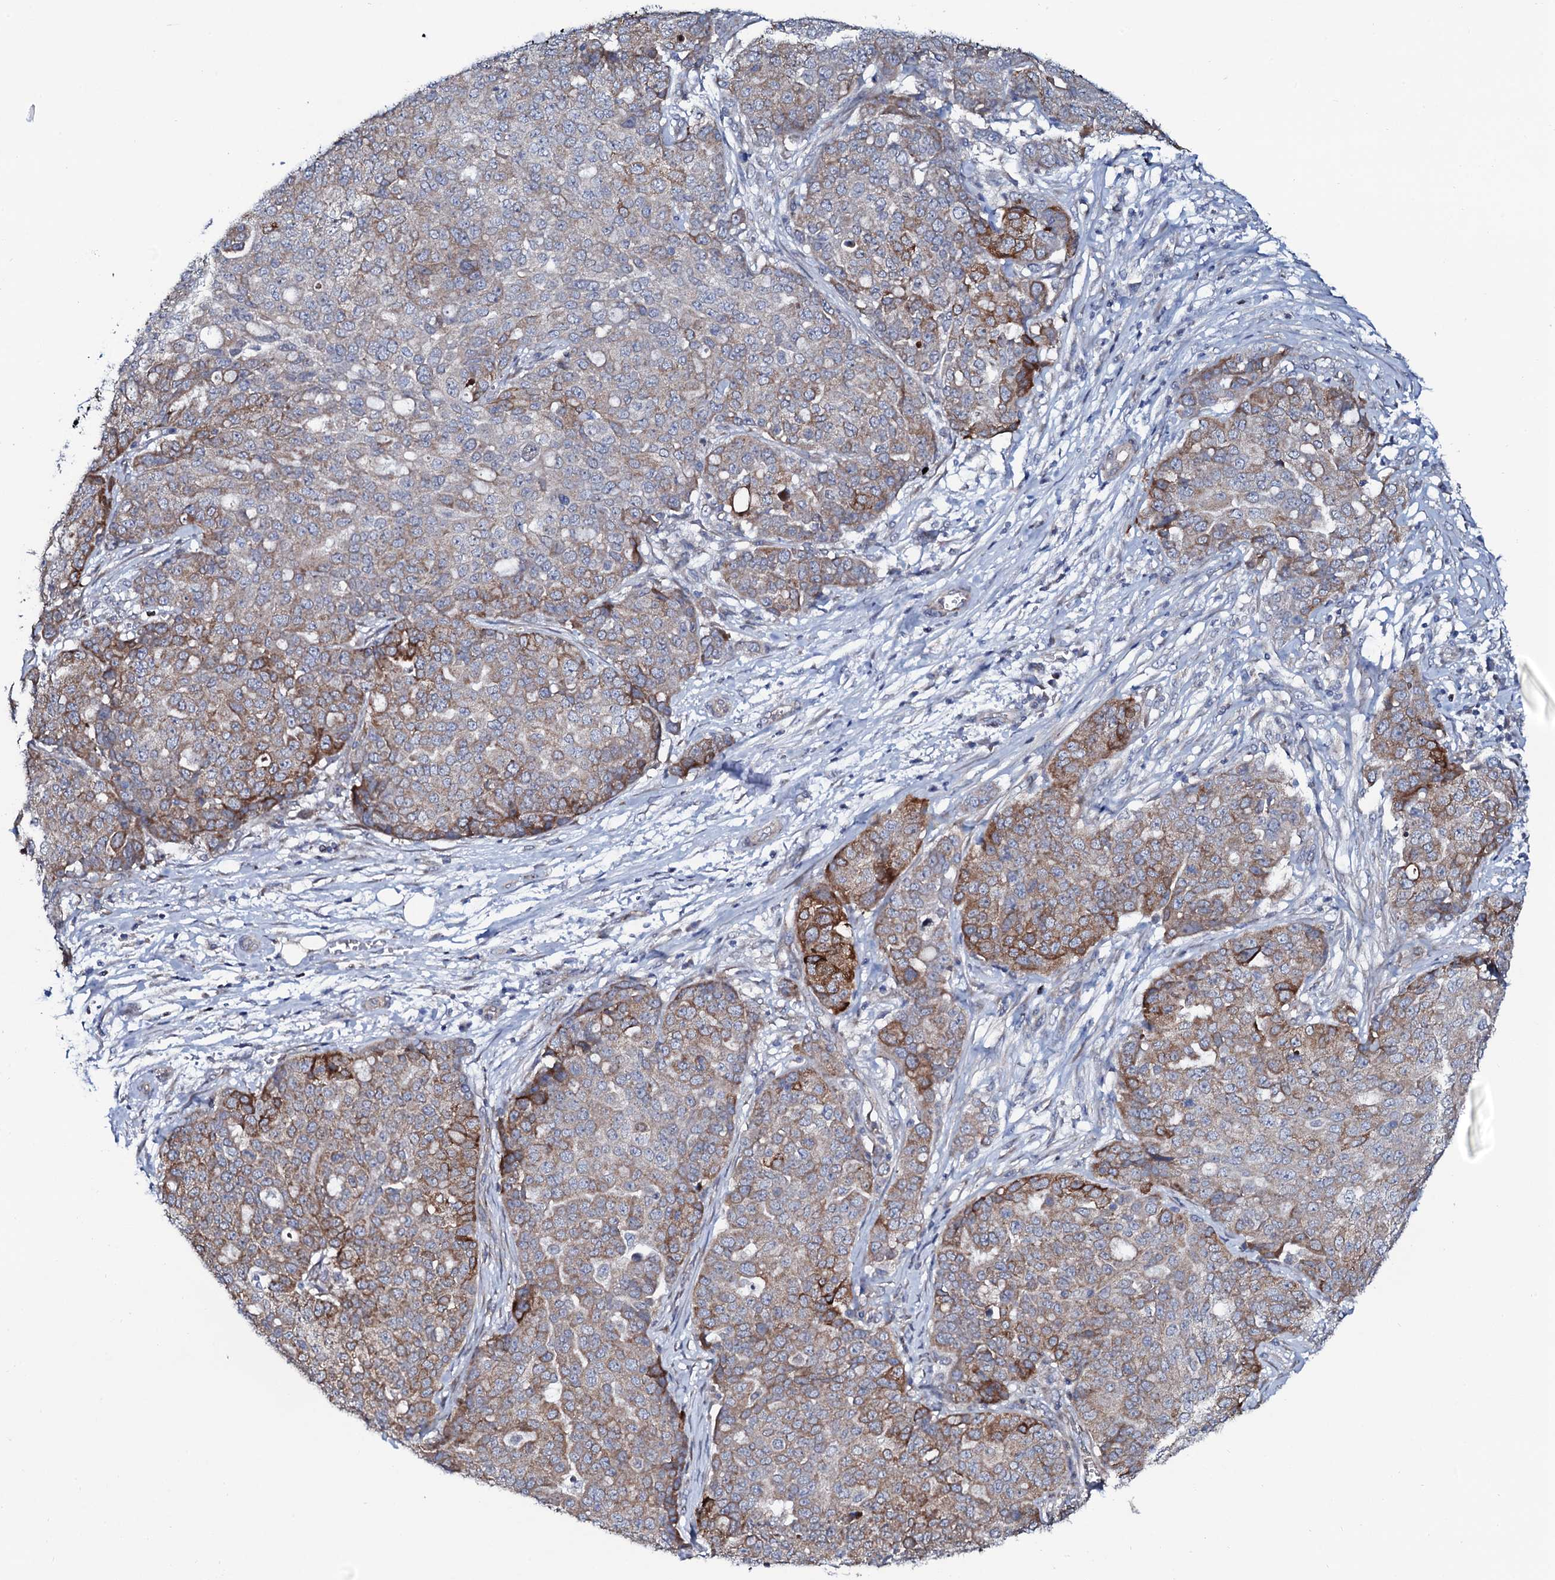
{"staining": {"intensity": "moderate", "quantity": "25%-75%", "location": "cytoplasmic/membranous"}, "tissue": "ovarian cancer", "cell_type": "Tumor cells", "image_type": "cancer", "snomed": [{"axis": "morphology", "description": "Cystadenocarcinoma, serous, NOS"}, {"axis": "topography", "description": "Soft tissue"}, {"axis": "topography", "description": "Ovary"}], "caption": "Immunohistochemical staining of human serous cystadenocarcinoma (ovarian) displays moderate cytoplasmic/membranous protein expression in approximately 25%-75% of tumor cells.", "gene": "PPP1R3D", "patient": {"sex": "female", "age": 57}}